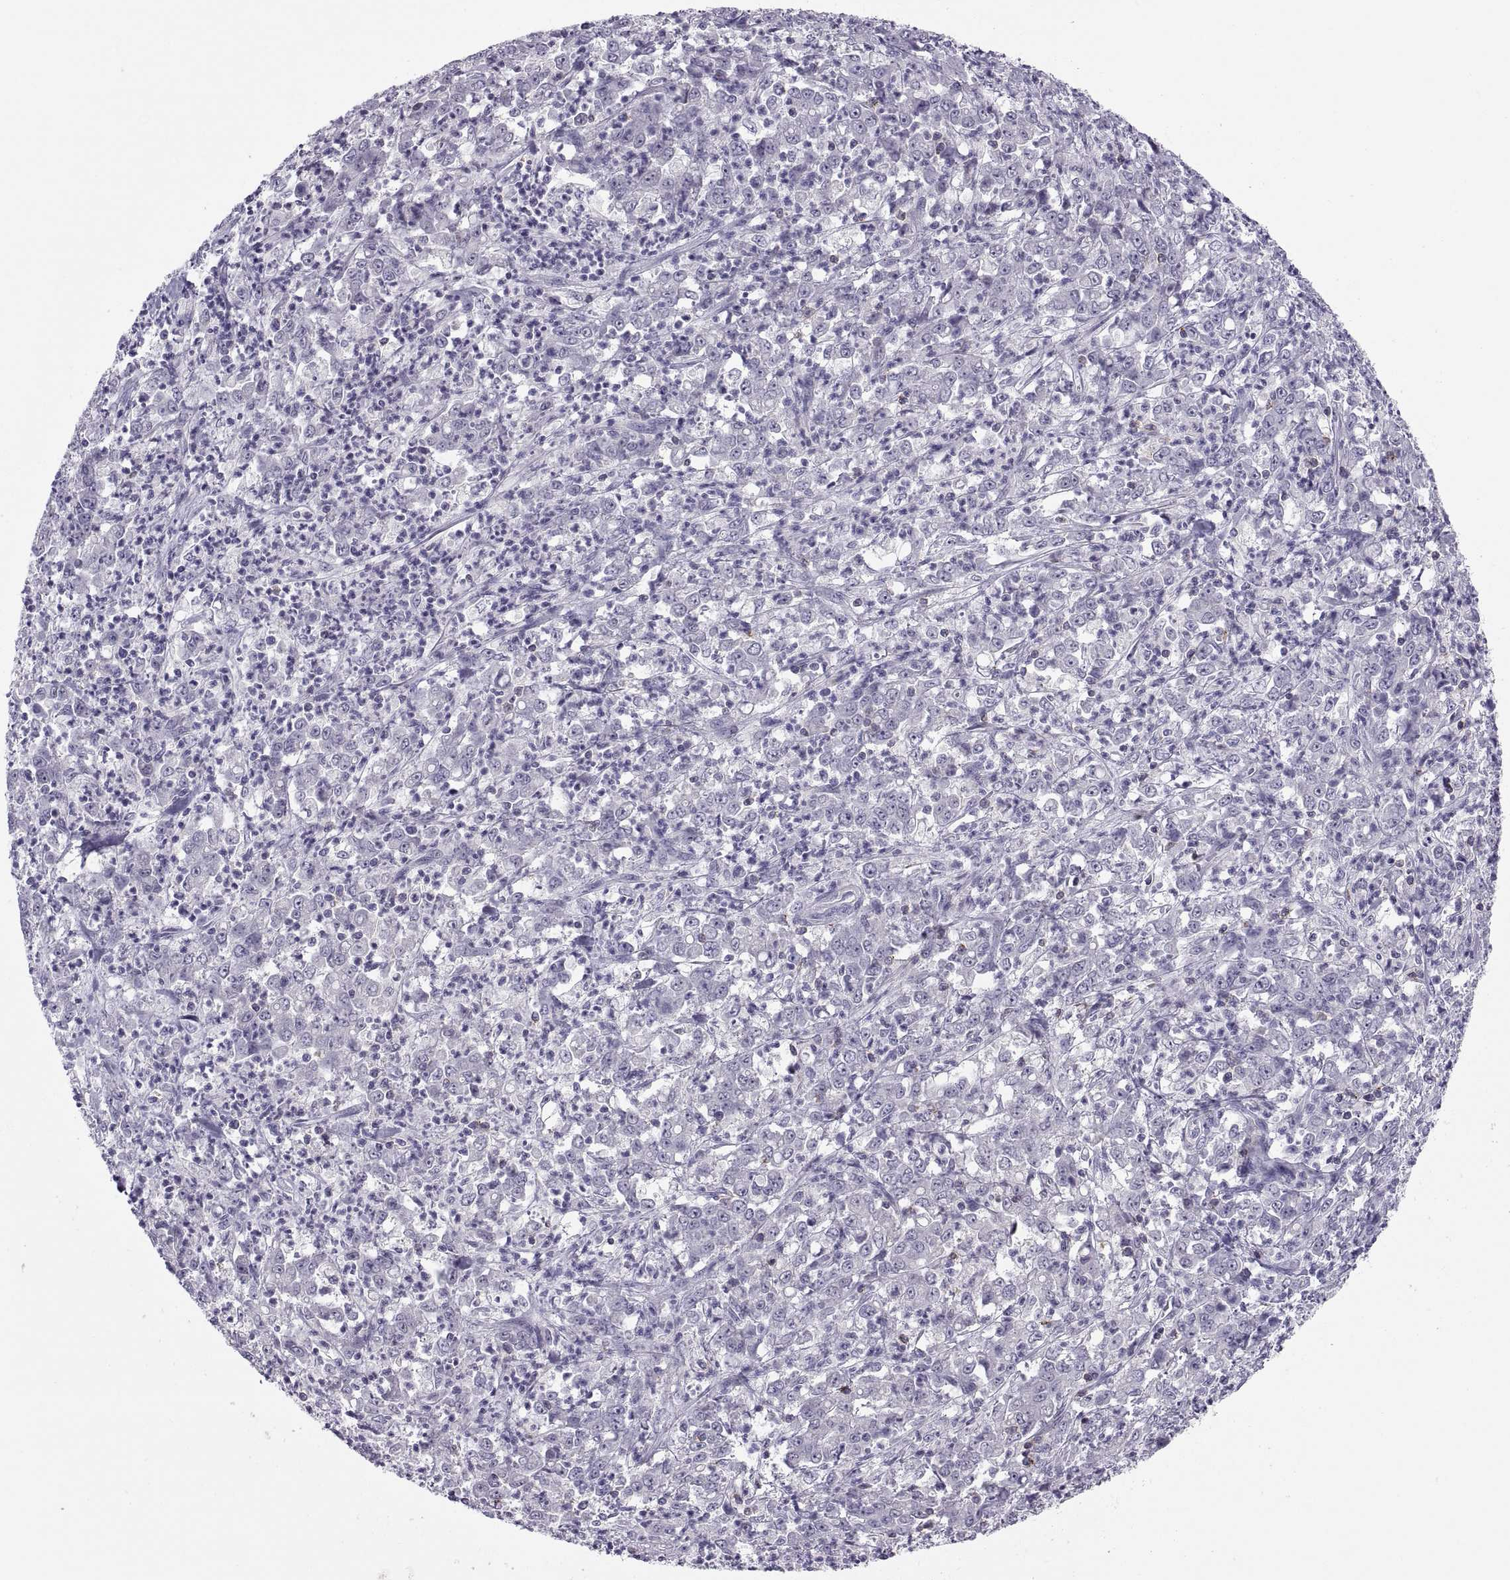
{"staining": {"intensity": "negative", "quantity": "none", "location": "none"}, "tissue": "stomach cancer", "cell_type": "Tumor cells", "image_type": "cancer", "snomed": [{"axis": "morphology", "description": "Adenocarcinoma, NOS"}, {"axis": "topography", "description": "Stomach, lower"}], "caption": "Immunohistochemistry (IHC) of human stomach adenocarcinoma exhibits no positivity in tumor cells. The staining was performed using DAB (3,3'-diaminobenzidine) to visualize the protein expression in brown, while the nuclei were stained in blue with hematoxylin (Magnification: 20x).", "gene": "TTC21A", "patient": {"sex": "female", "age": 71}}